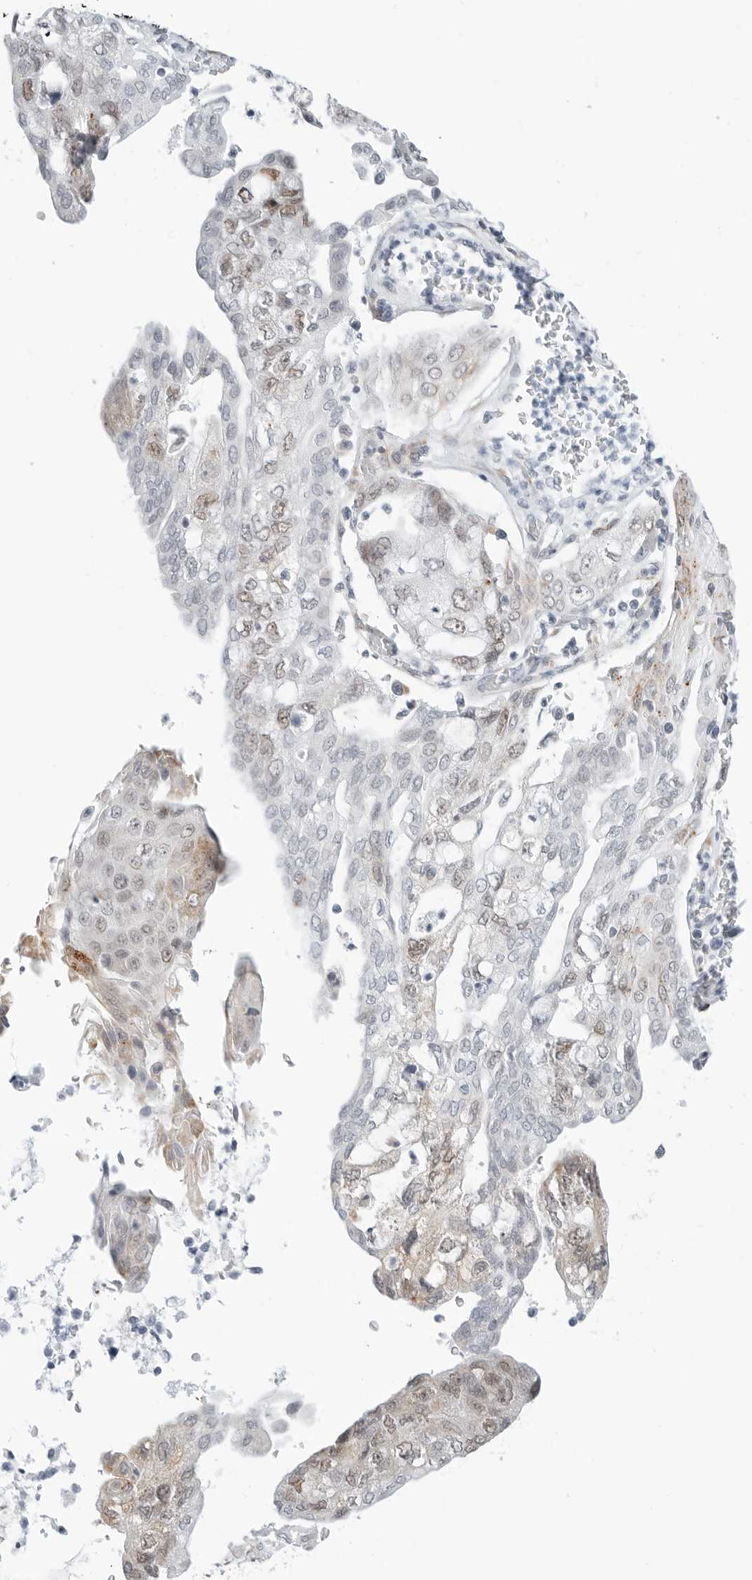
{"staining": {"intensity": "weak", "quantity": "<25%", "location": "cytoplasmic/membranous,nuclear"}, "tissue": "pancreatic cancer", "cell_type": "Tumor cells", "image_type": "cancer", "snomed": [{"axis": "morphology", "description": "Adenocarcinoma, NOS"}, {"axis": "topography", "description": "Pancreas"}], "caption": "Immunohistochemical staining of human pancreatic cancer reveals no significant expression in tumor cells.", "gene": "TSEN2", "patient": {"sex": "female", "age": 73}}